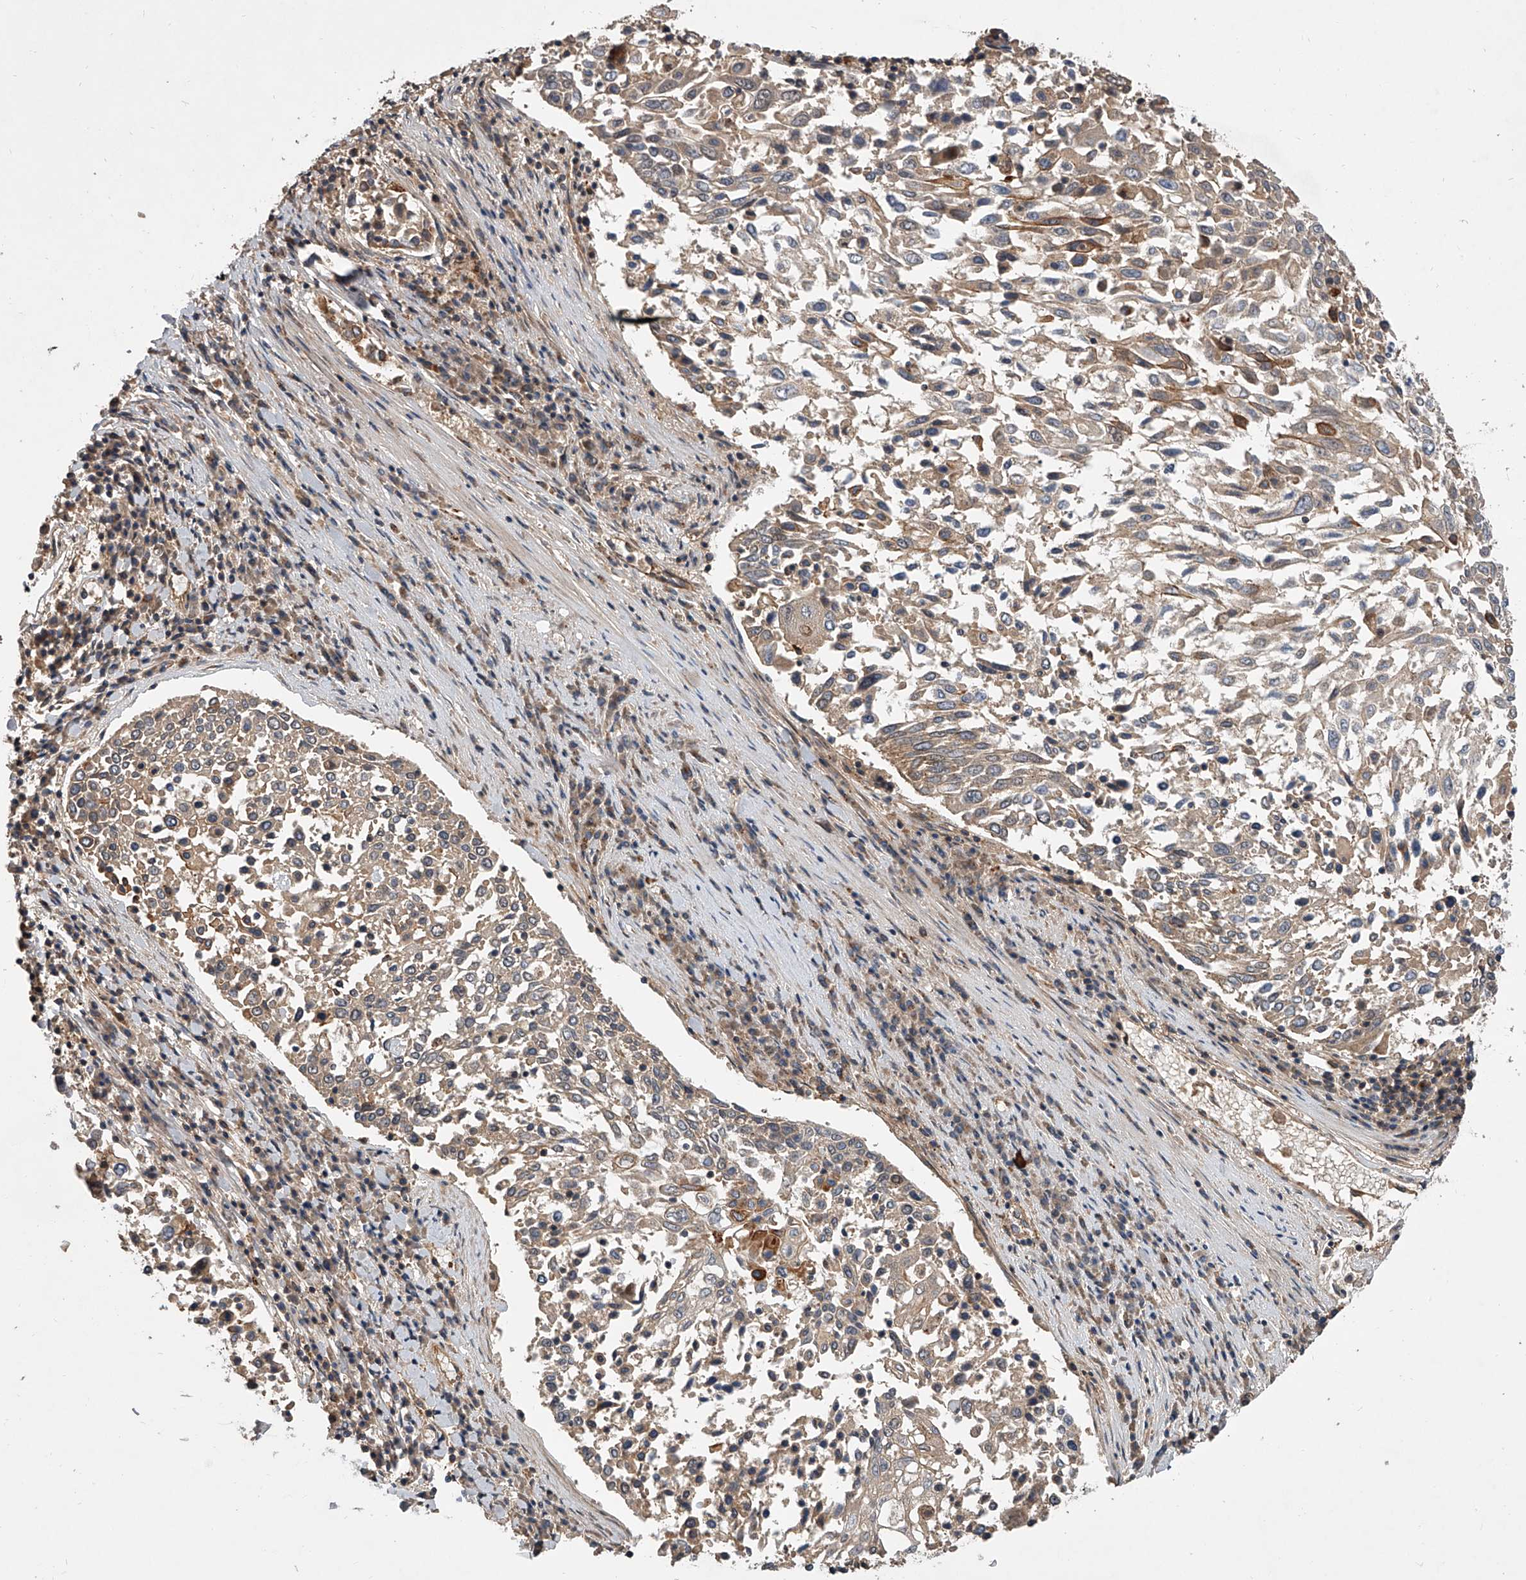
{"staining": {"intensity": "negative", "quantity": "none", "location": "none"}, "tissue": "lung cancer", "cell_type": "Tumor cells", "image_type": "cancer", "snomed": [{"axis": "morphology", "description": "Squamous cell carcinoma, NOS"}, {"axis": "topography", "description": "Lung"}], "caption": "Tumor cells are negative for protein expression in human lung cancer.", "gene": "USP47", "patient": {"sex": "male", "age": 65}}